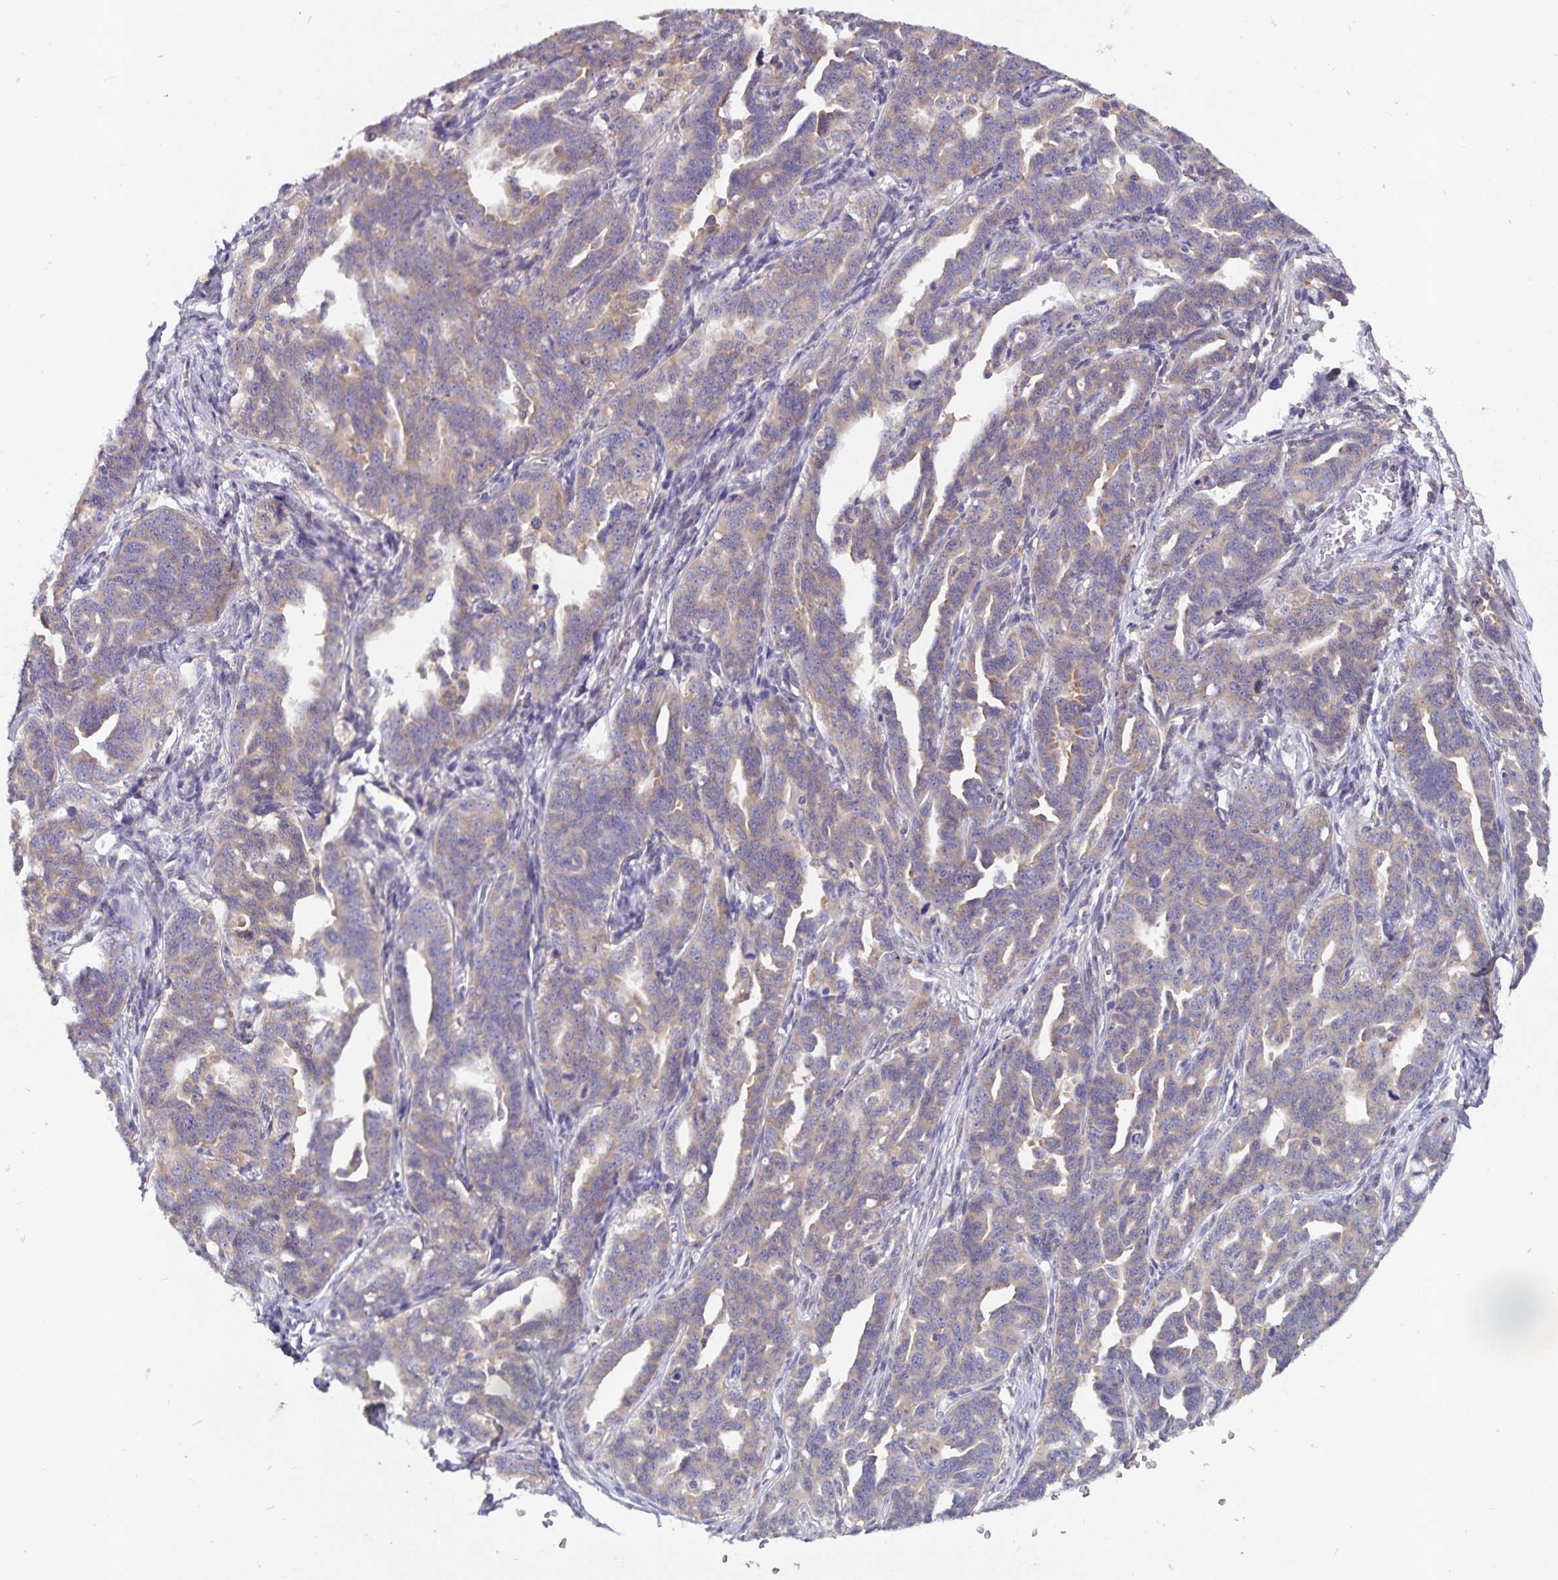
{"staining": {"intensity": "weak", "quantity": ">75%", "location": "cytoplasmic/membranous"}, "tissue": "ovarian cancer", "cell_type": "Tumor cells", "image_type": "cancer", "snomed": [{"axis": "morphology", "description": "Cystadenocarcinoma, serous, NOS"}, {"axis": "topography", "description": "Ovary"}], "caption": "About >75% of tumor cells in ovarian cancer reveal weak cytoplasmic/membranous protein expression as visualized by brown immunohistochemical staining.", "gene": "FAM120A", "patient": {"sex": "female", "age": 69}}